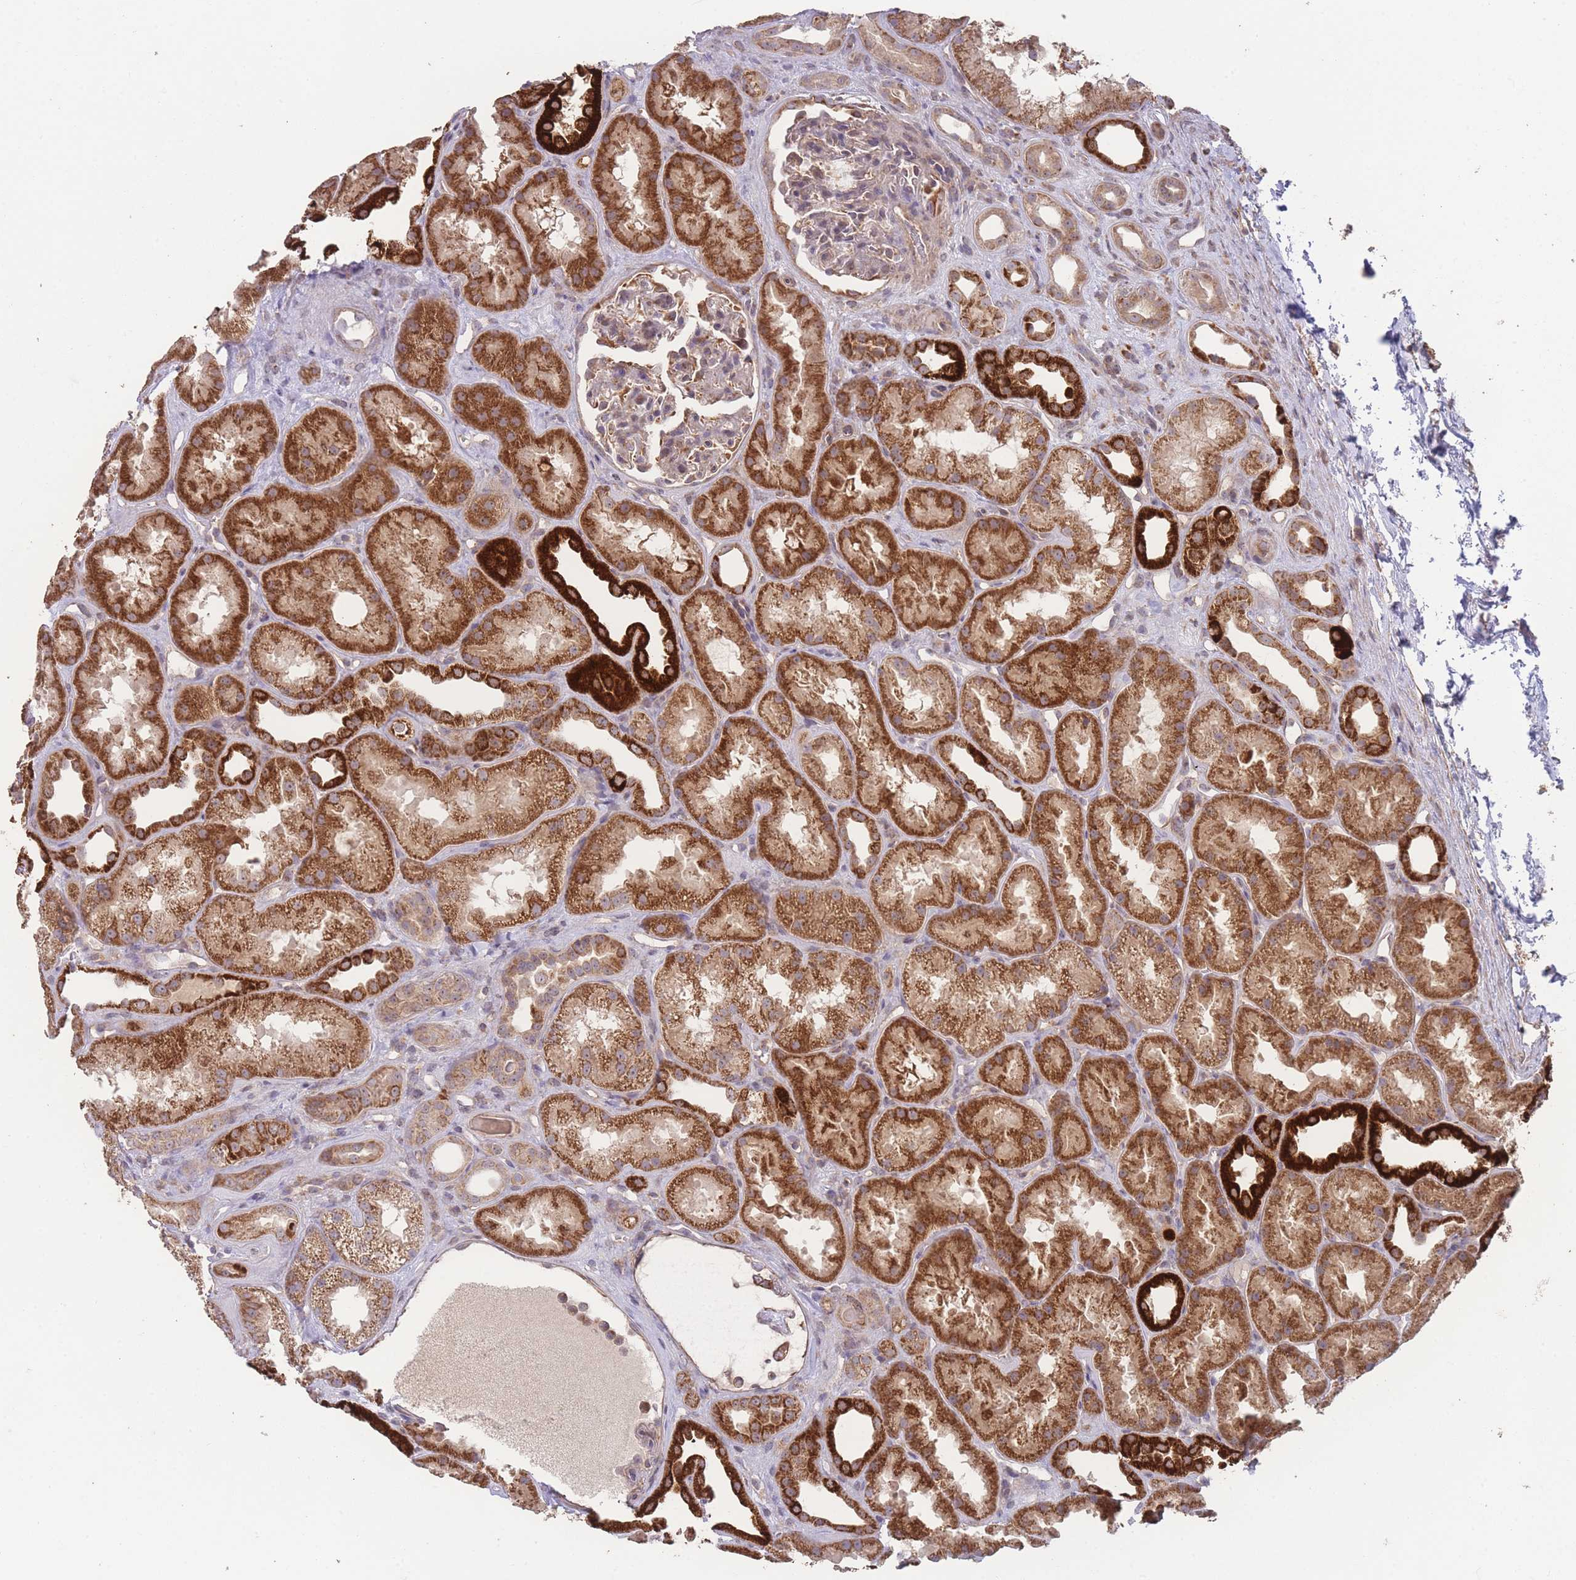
{"staining": {"intensity": "moderate", "quantity": "25%-75%", "location": "cytoplasmic/membranous"}, "tissue": "kidney", "cell_type": "Cells in glomeruli", "image_type": "normal", "snomed": [{"axis": "morphology", "description": "Normal tissue, NOS"}, {"axis": "topography", "description": "Kidney"}], "caption": "Immunohistochemical staining of unremarkable human kidney shows medium levels of moderate cytoplasmic/membranous expression in approximately 25%-75% of cells in glomeruli. Using DAB (3,3'-diaminobenzidine) (brown) and hematoxylin (blue) stains, captured at high magnification using brightfield microscopy.", "gene": "PXMP4", "patient": {"sex": "male", "age": 61}}